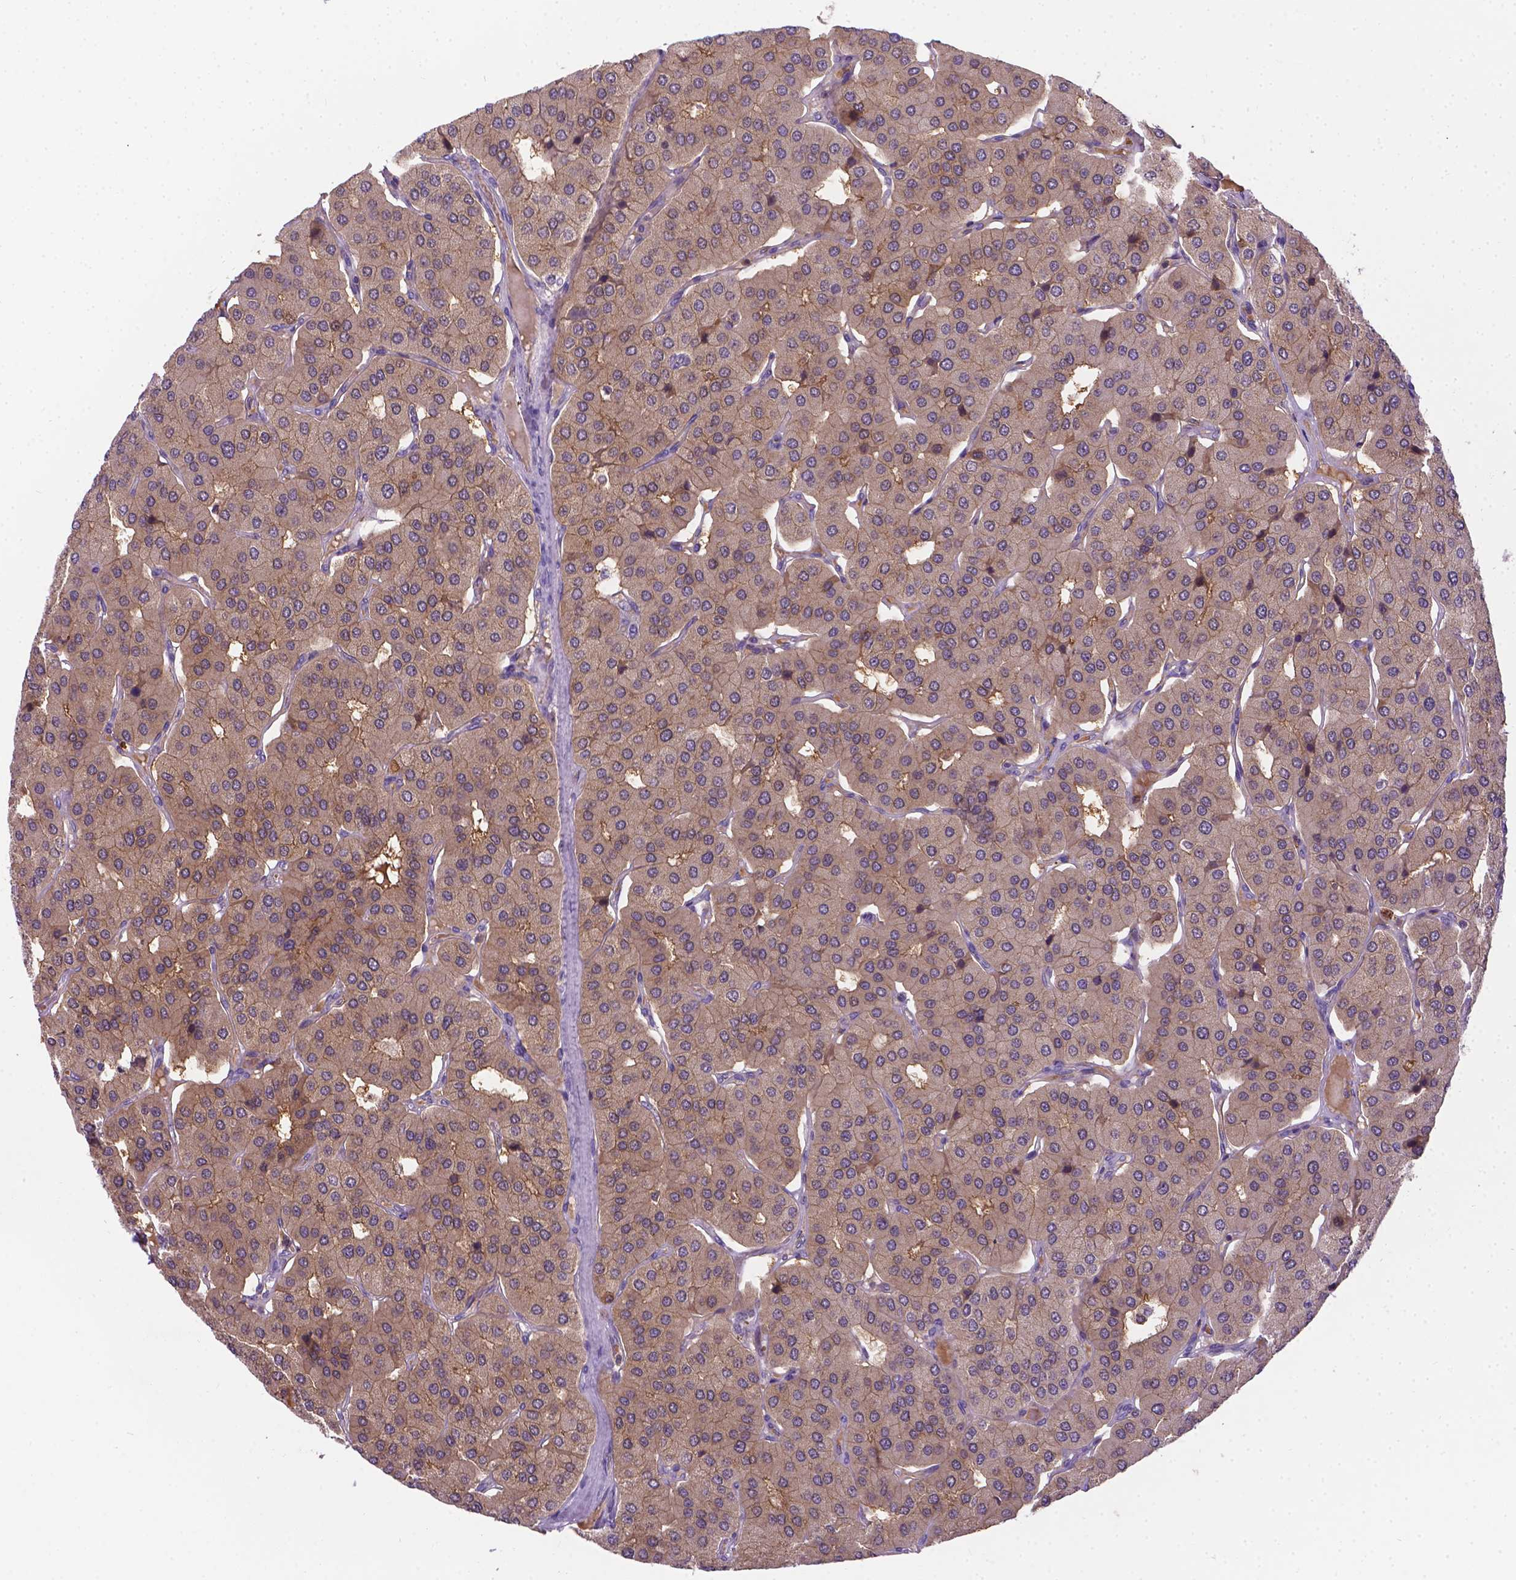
{"staining": {"intensity": "weak", "quantity": "<25%", "location": "cytoplasmic/membranous"}, "tissue": "parathyroid gland", "cell_type": "Glandular cells", "image_type": "normal", "snomed": [{"axis": "morphology", "description": "Normal tissue, NOS"}, {"axis": "morphology", "description": "Adenoma, NOS"}, {"axis": "topography", "description": "Parathyroid gland"}], "caption": "Immunohistochemistry (IHC) of normal parathyroid gland shows no staining in glandular cells. (DAB immunohistochemistry, high magnification).", "gene": "TM4SF18", "patient": {"sex": "female", "age": 86}}